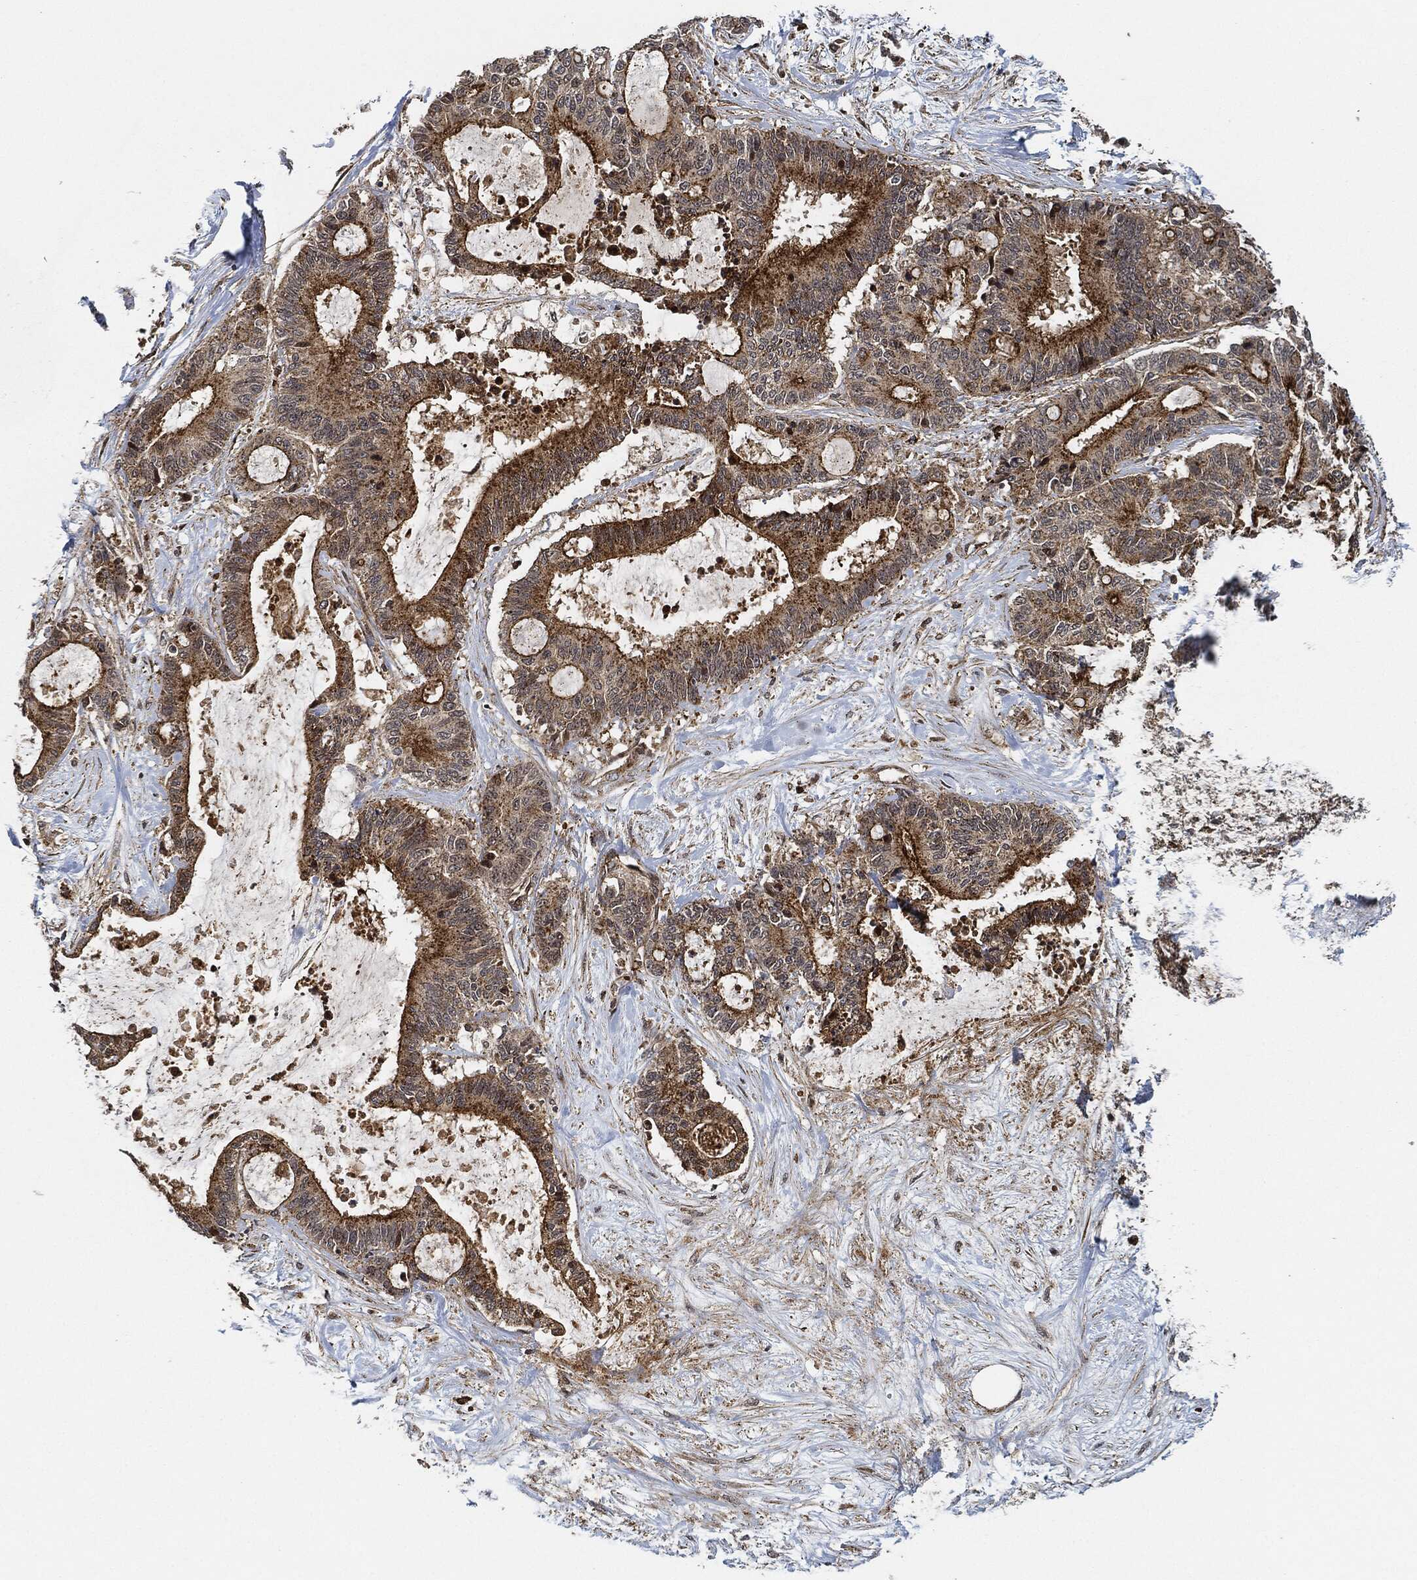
{"staining": {"intensity": "strong", "quantity": "25%-75%", "location": "cytoplasmic/membranous"}, "tissue": "liver cancer", "cell_type": "Tumor cells", "image_type": "cancer", "snomed": [{"axis": "morphology", "description": "Cholangiocarcinoma"}, {"axis": "topography", "description": "Liver"}], "caption": "A histopathology image showing strong cytoplasmic/membranous expression in about 25%-75% of tumor cells in liver cholangiocarcinoma, as visualized by brown immunohistochemical staining.", "gene": "MAP3K3", "patient": {"sex": "female", "age": 73}}